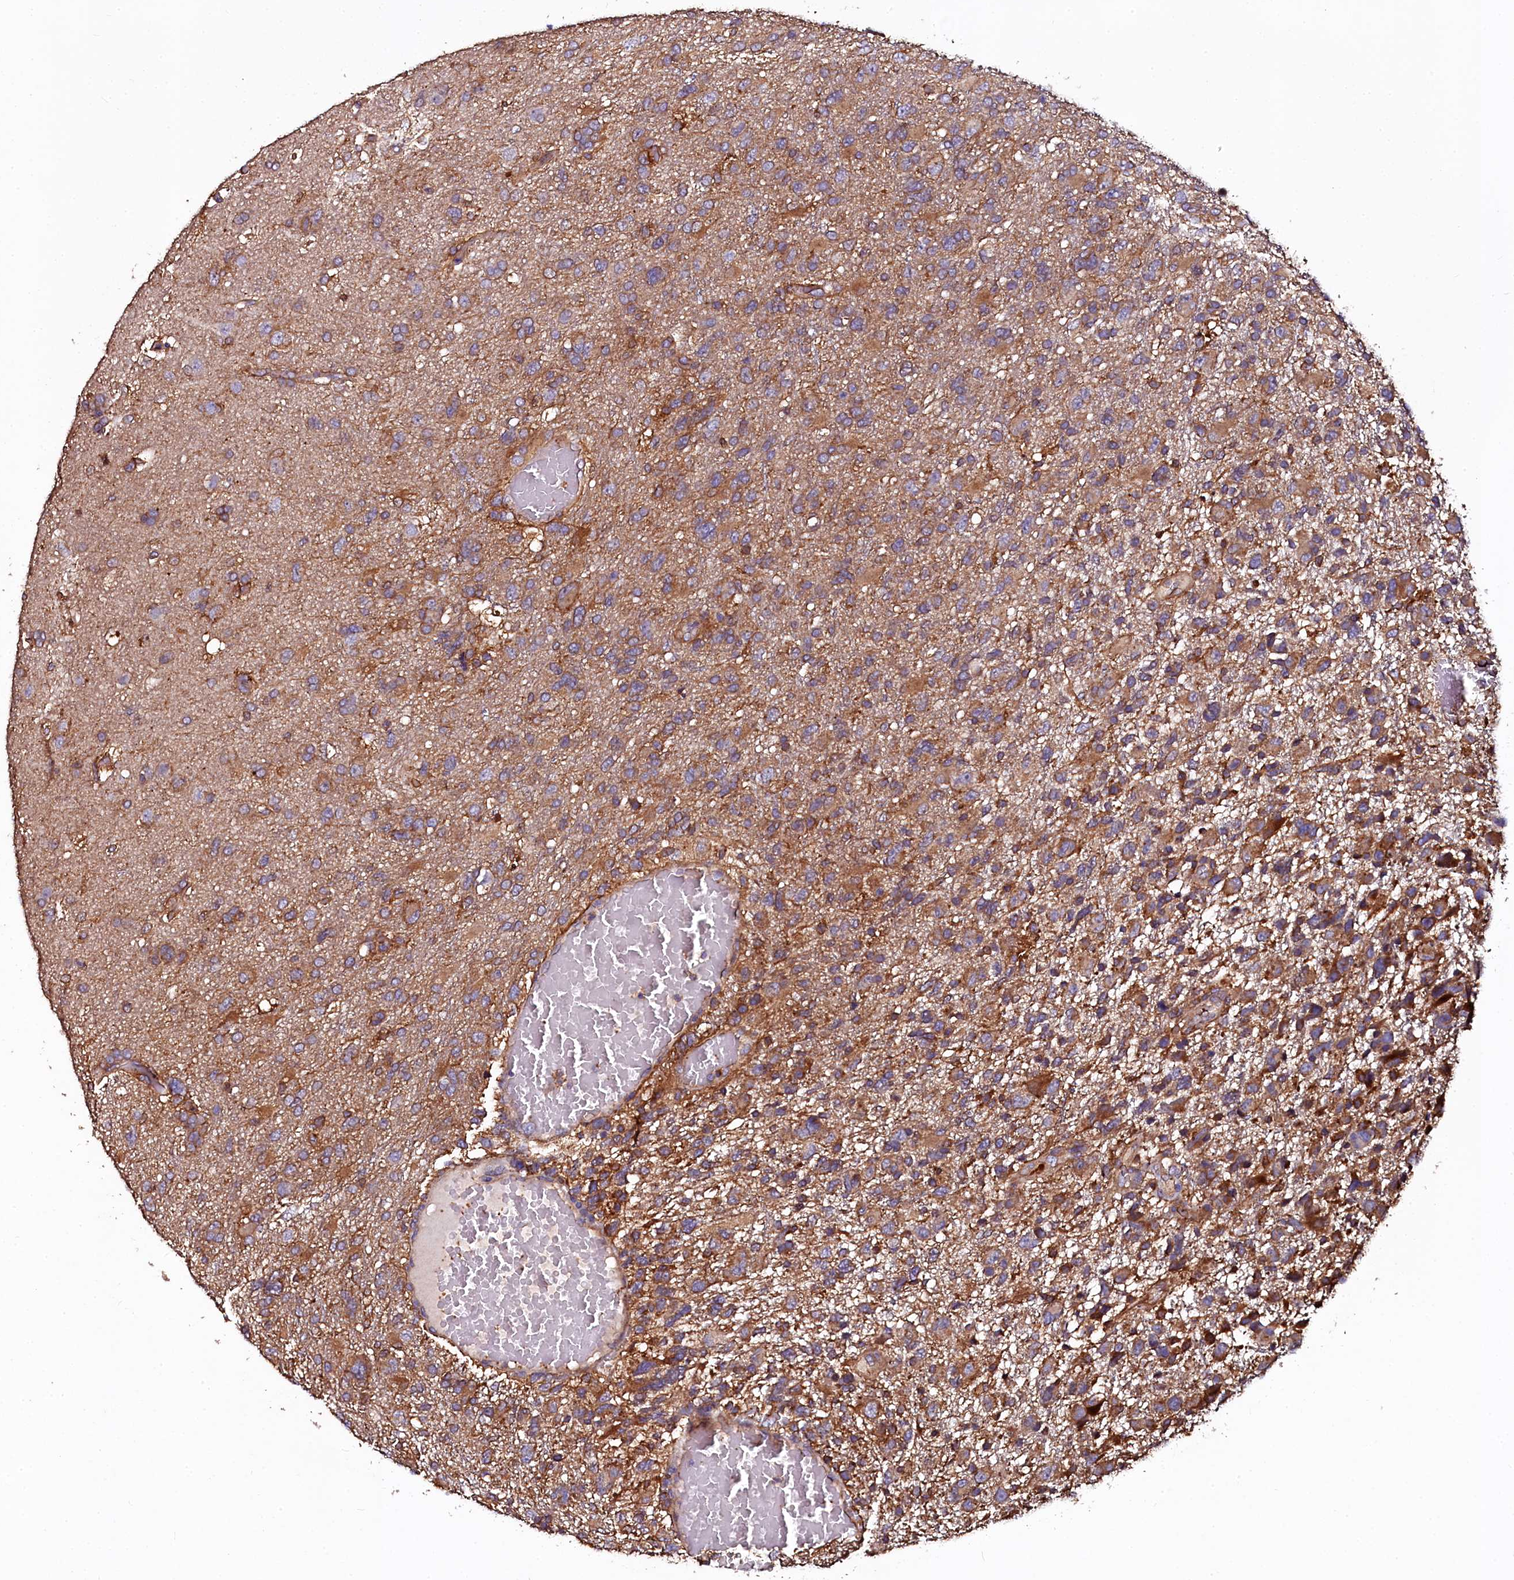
{"staining": {"intensity": "moderate", "quantity": "<25%", "location": "cytoplasmic/membranous"}, "tissue": "glioma", "cell_type": "Tumor cells", "image_type": "cancer", "snomed": [{"axis": "morphology", "description": "Glioma, malignant, High grade"}, {"axis": "topography", "description": "Brain"}], "caption": "Glioma tissue demonstrates moderate cytoplasmic/membranous staining in about <25% of tumor cells", "gene": "APPL2", "patient": {"sex": "male", "age": 61}}